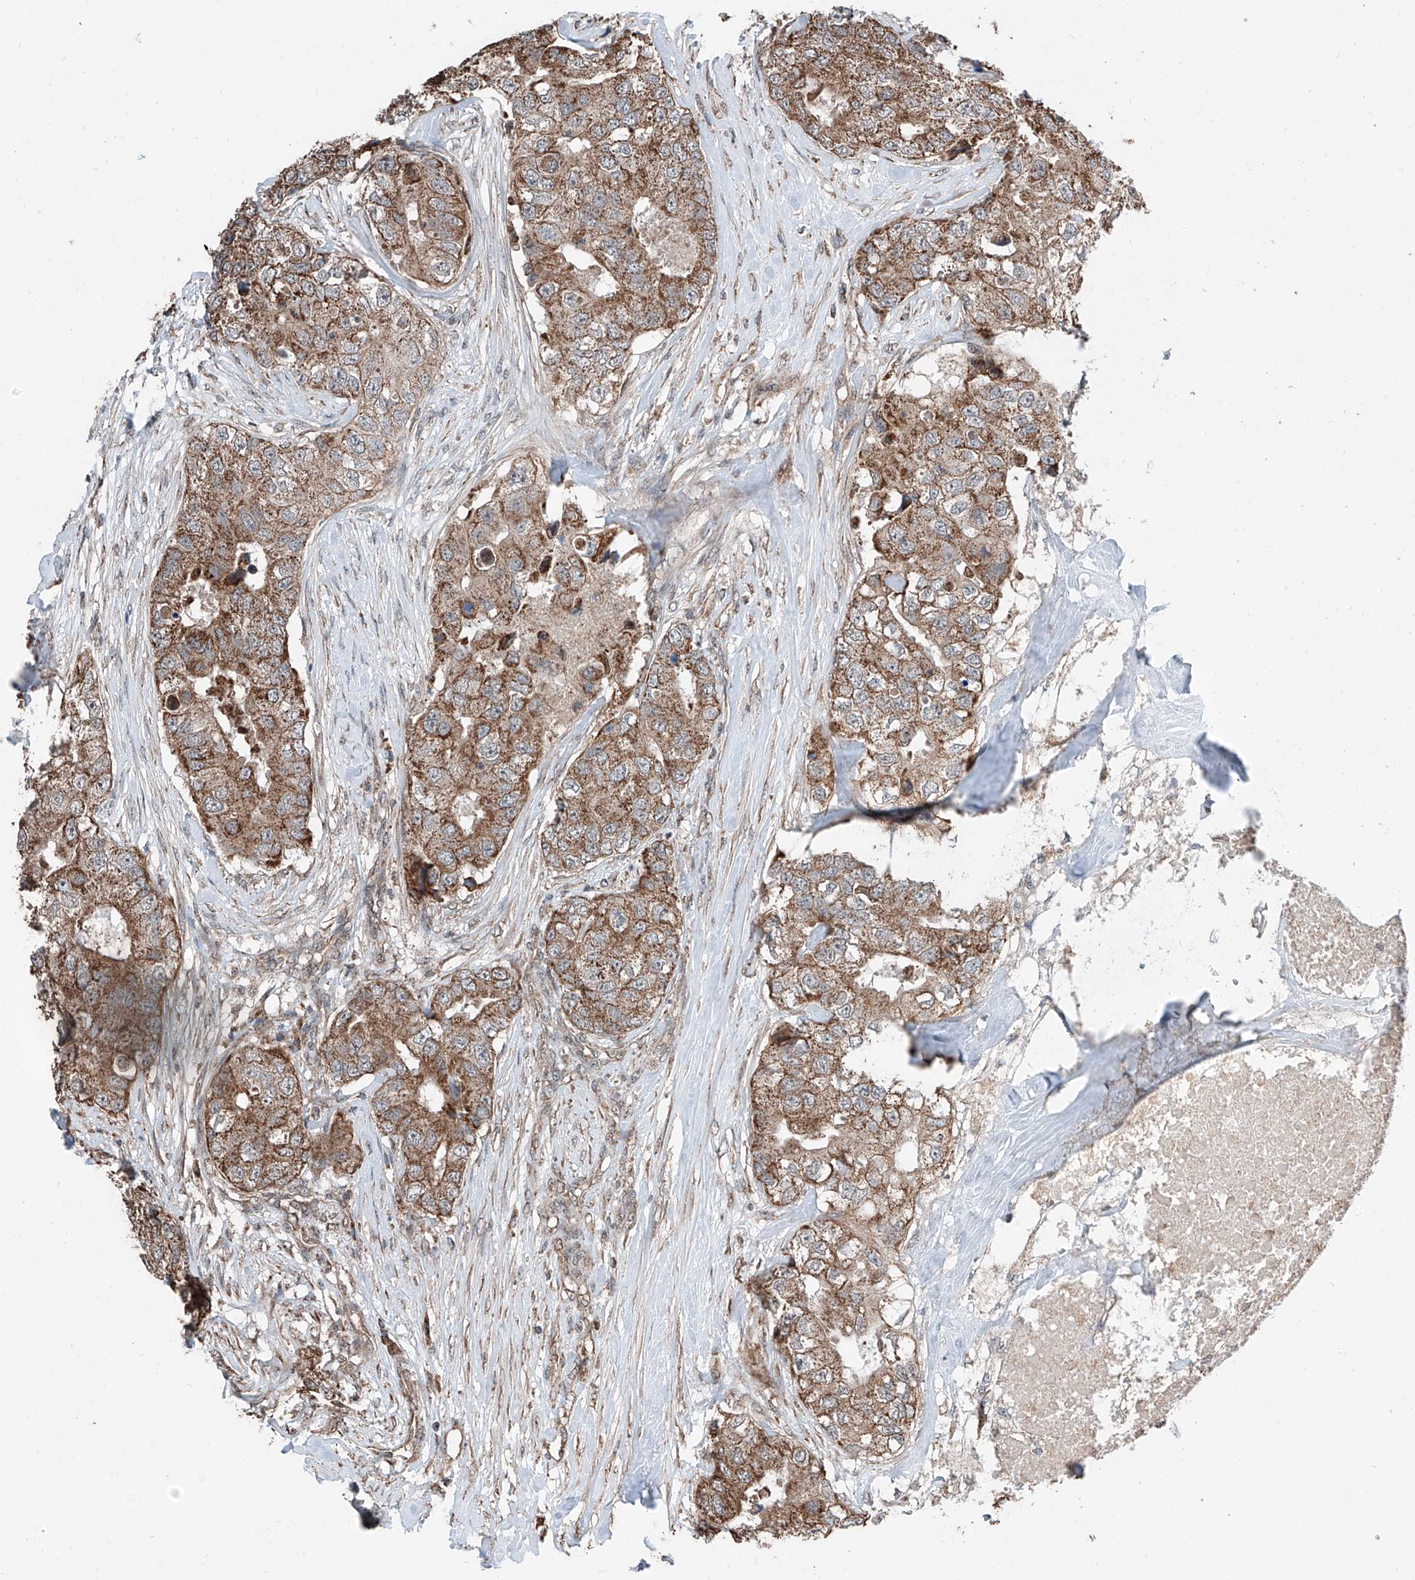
{"staining": {"intensity": "moderate", "quantity": ">75%", "location": "cytoplasmic/membranous"}, "tissue": "breast cancer", "cell_type": "Tumor cells", "image_type": "cancer", "snomed": [{"axis": "morphology", "description": "Duct carcinoma"}, {"axis": "topography", "description": "Breast"}], "caption": "A brown stain labels moderate cytoplasmic/membranous staining of a protein in human breast cancer (intraductal carcinoma) tumor cells. The staining was performed using DAB, with brown indicating positive protein expression. Nuclei are stained blue with hematoxylin.", "gene": "ZNF445", "patient": {"sex": "female", "age": 62}}